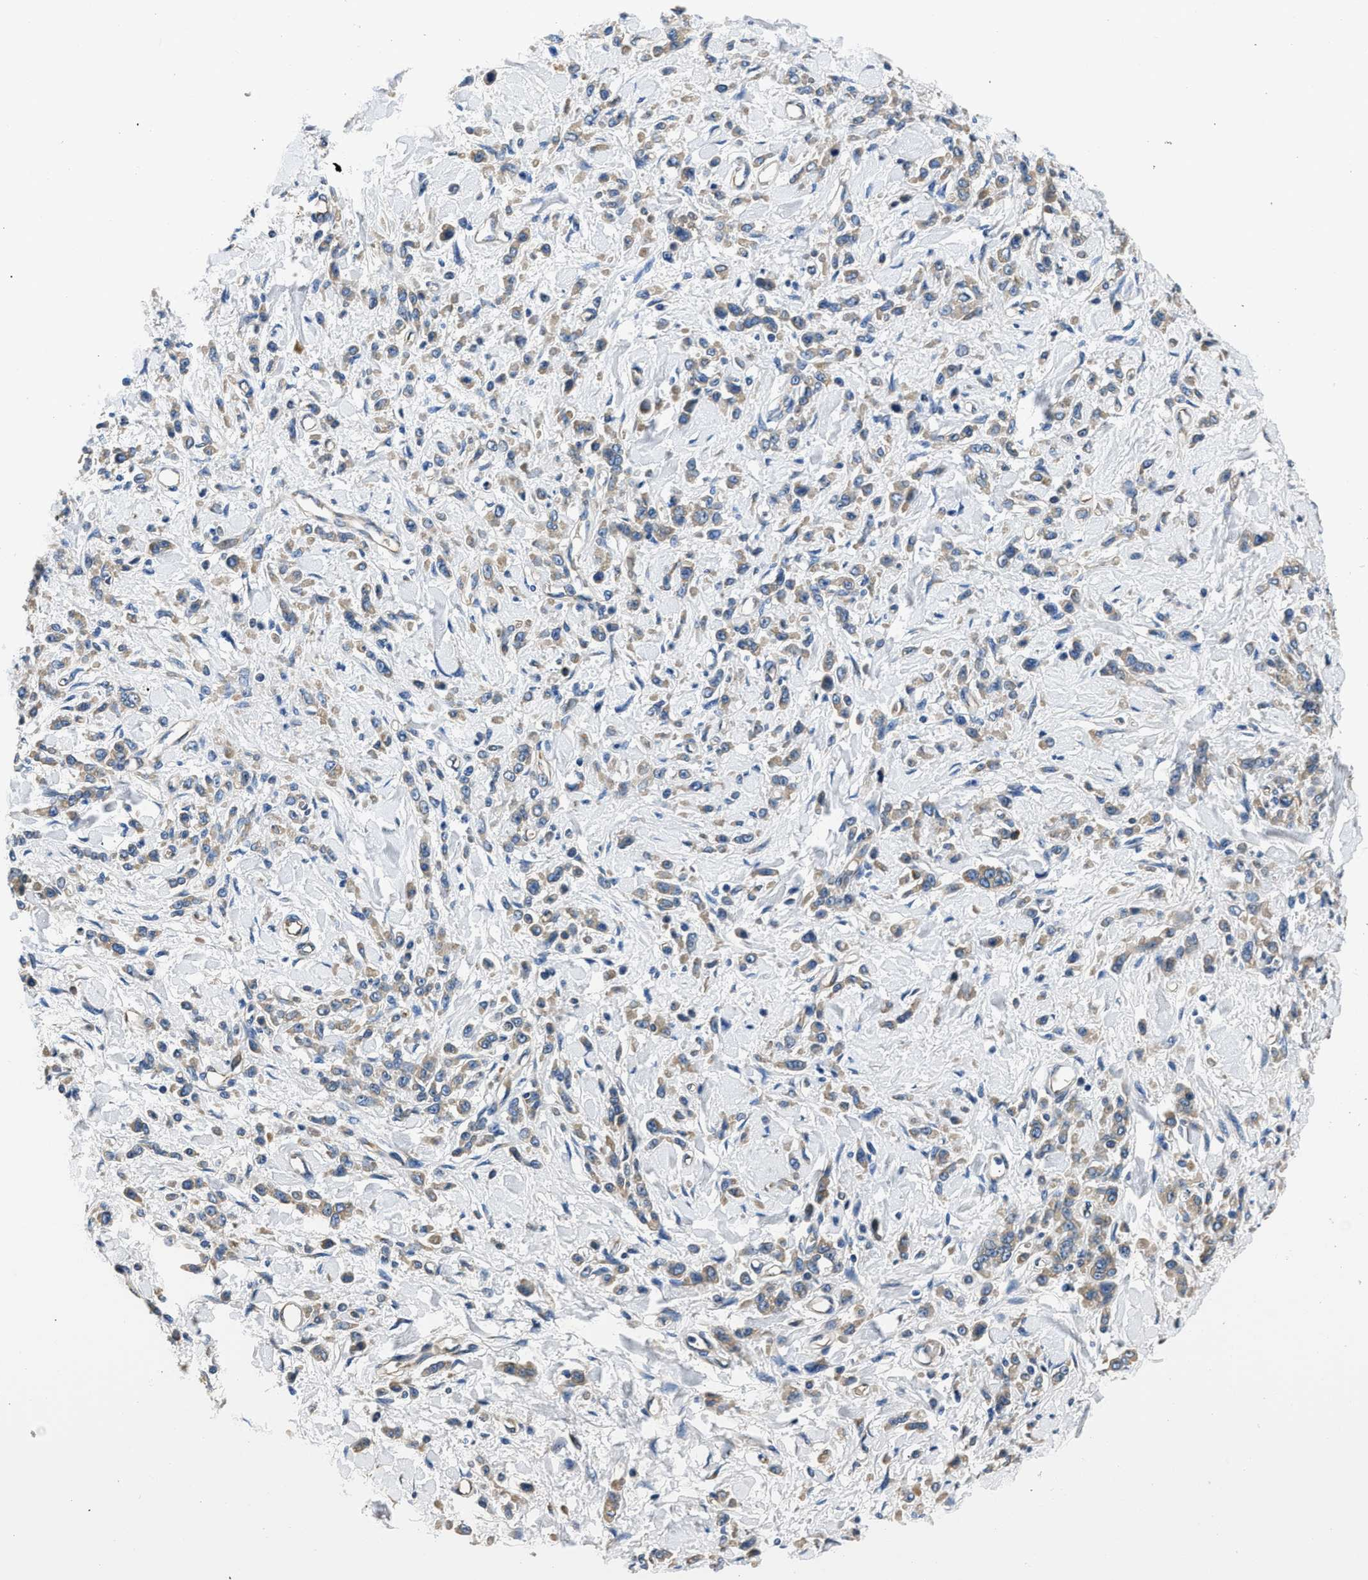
{"staining": {"intensity": "weak", "quantity": ">75%", "location": "cytoplasmic/membranous"}, "tissue": "stomach cancer", "cell_type": "Tumor cells", "image_type": "cancer", "snomed": [{"axis": "morphology", "description": "Normal tissue, NOS"}, {"axis": "morphology", "description": "Adenocarcinoma, NOS"}, {"axis": "topography", "description": "Stomach"}], "caption": "A high-resolution micrograph shows IHC staining of stomach cancer (adenocarcinoma), which demonstrates weak cytoplasmic/membranous expression in about >75% of tumor cells.", "gene": "CSDE1", "patient": {"sex": "male", "age": 82}}